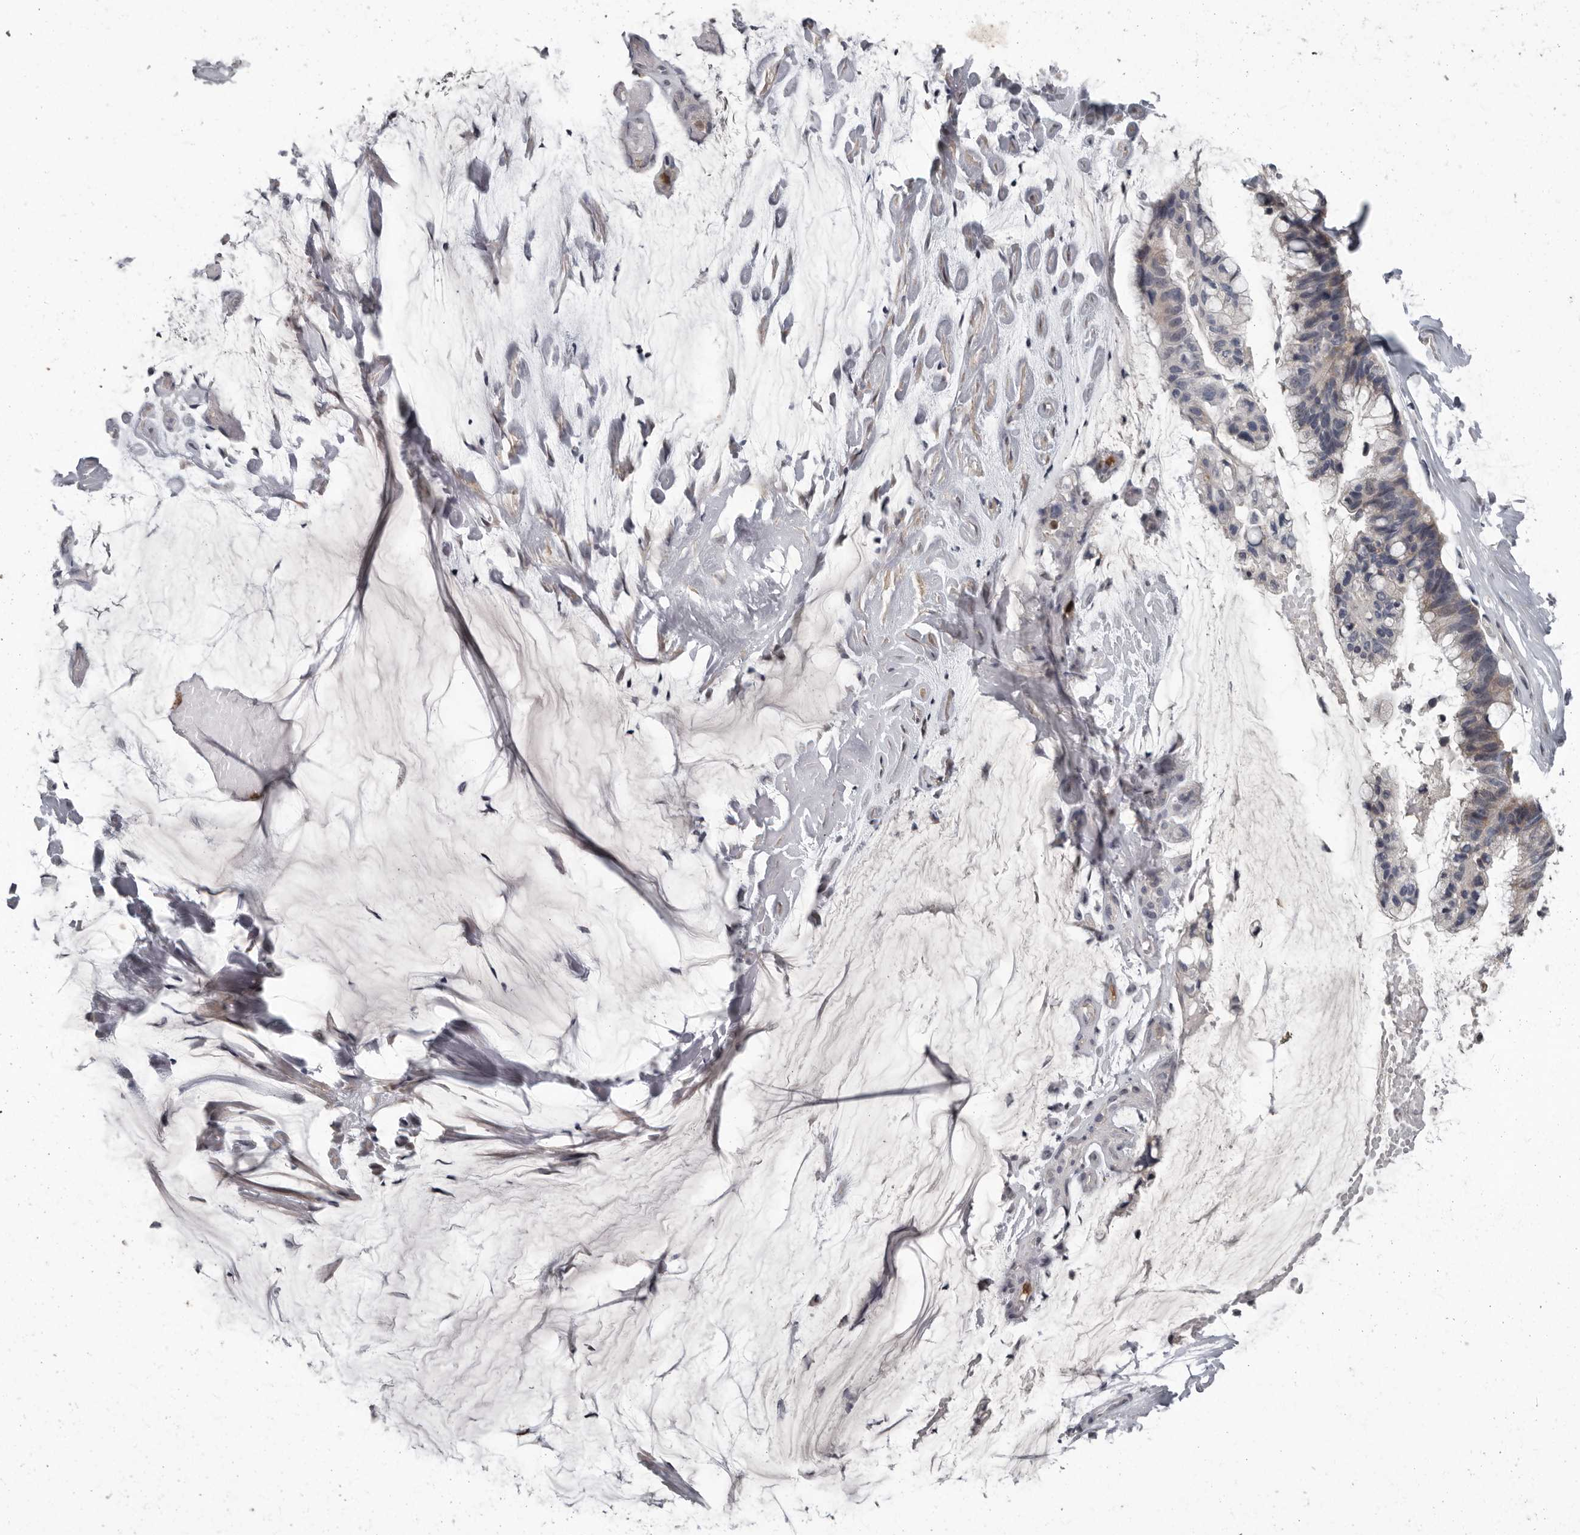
{"staining": {"intensity": "negative", "quantity": "none", "location": "none"}, "tissue": "ovarian cancer", "cell_type": "Tumor cells", "image_type": "cancer", "snomed": [{"axis": "morphology", "description": "Cystadenocarcinoma, mucinous, NOS"}, {"axis": "topography", "description": "Ovary"}], "caption": "The immunohistochemistry image has no significant staining in tumor cells of mucinous cystadenocarcinoma (ovarian) tissue. Nuclei are stained in blue.", "gene": "GPR157", "patient": {"sex": "female", "age": 39}}